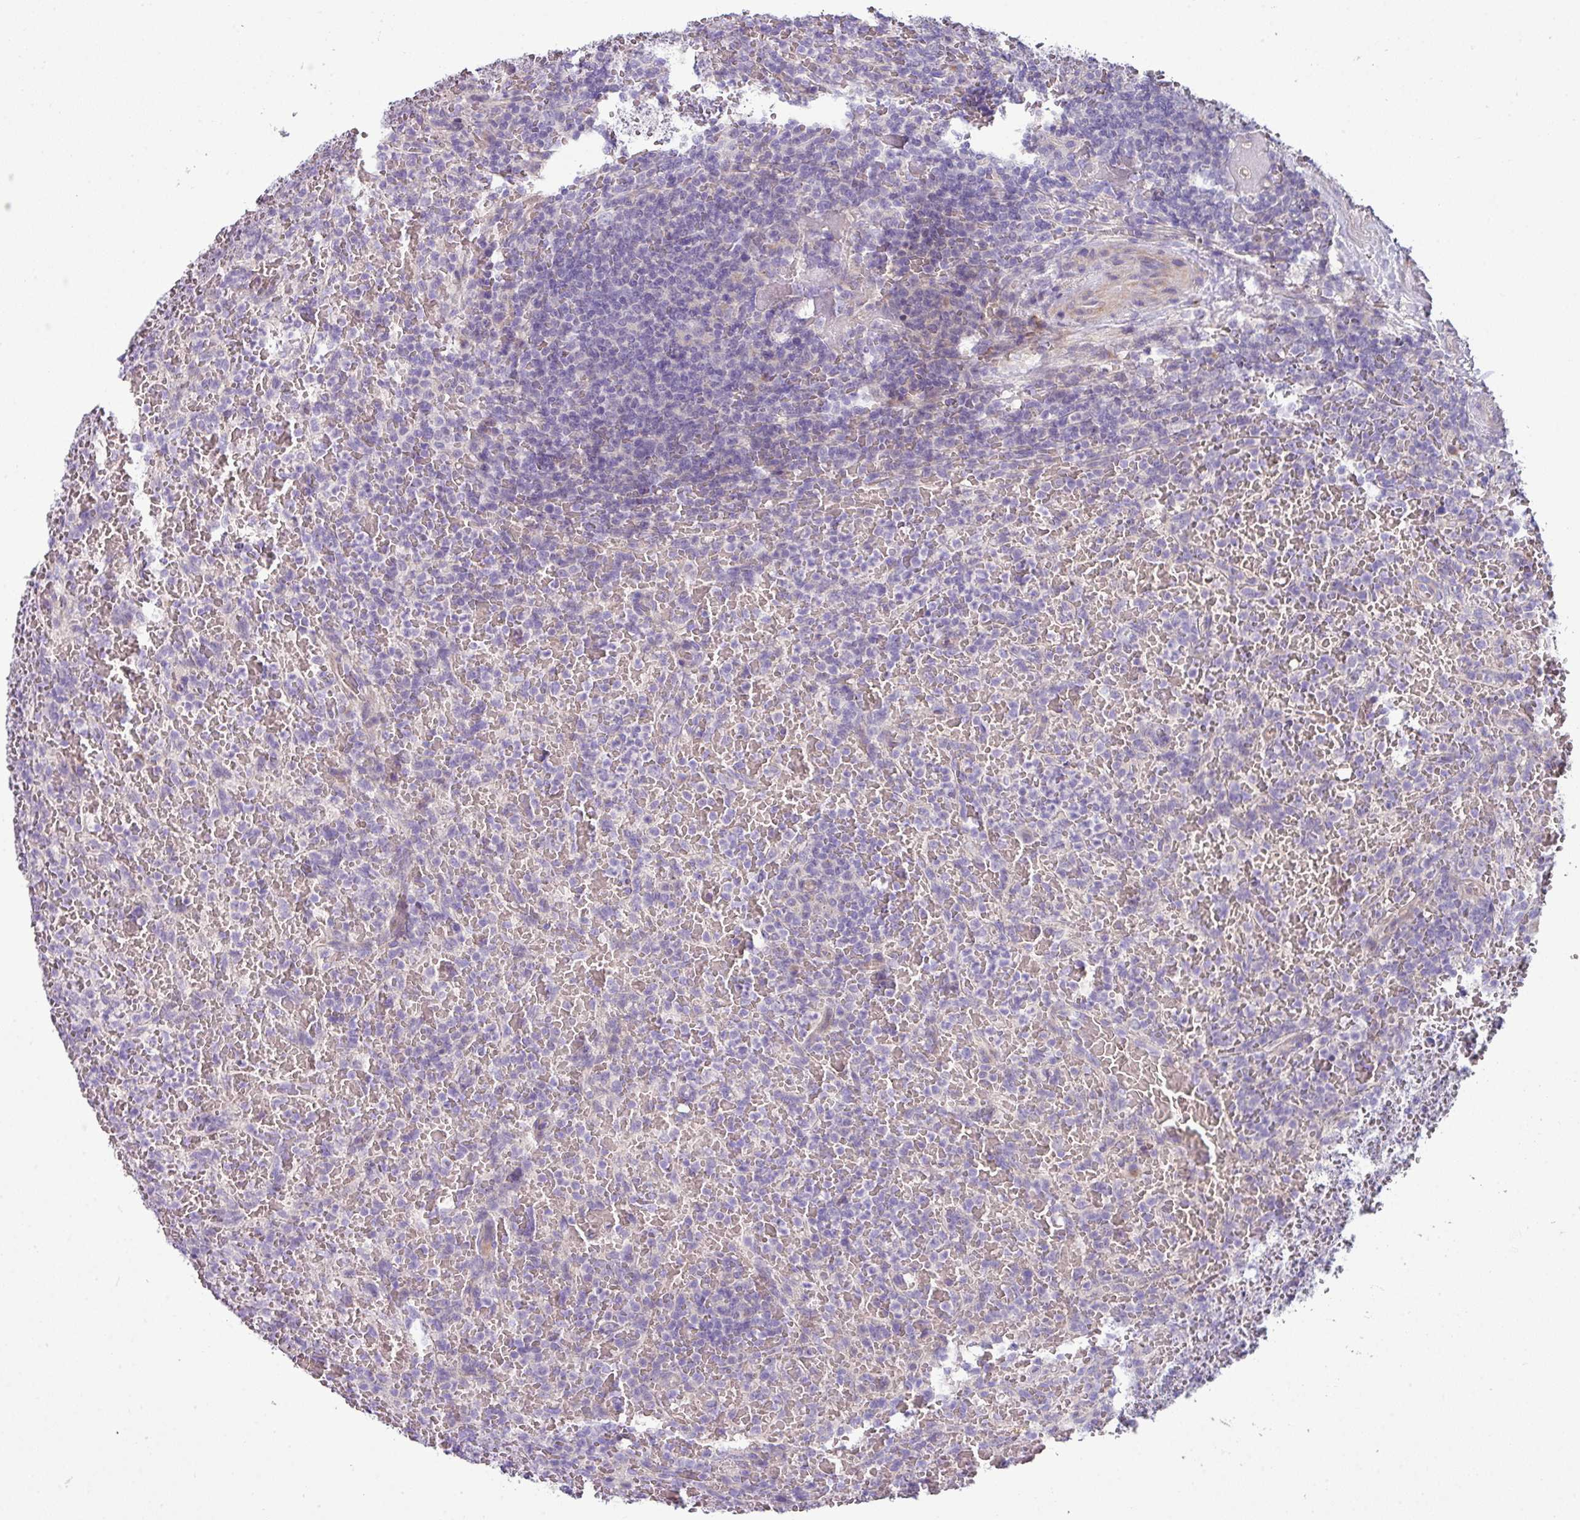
{"staining": {"intensity": "negative", "quantity": "none", "location": "none"}, "tissue": "lymphoma", "cell_type": "Tumor cells", "image_type": "cancer", "snomed": [{"axis": "morphology", "description": "Malignant lymphoma, non-Hodgkin's type, Low grade"}, {"axis": "topography", "description": "Spleen"}], "caption": "There is no significant positivity in tumor cells of low-grade malignant lymphoma, non-Hodgkin's type.", "gene": "LRRC9", "patient": {"sex": "female", "age": 64}}